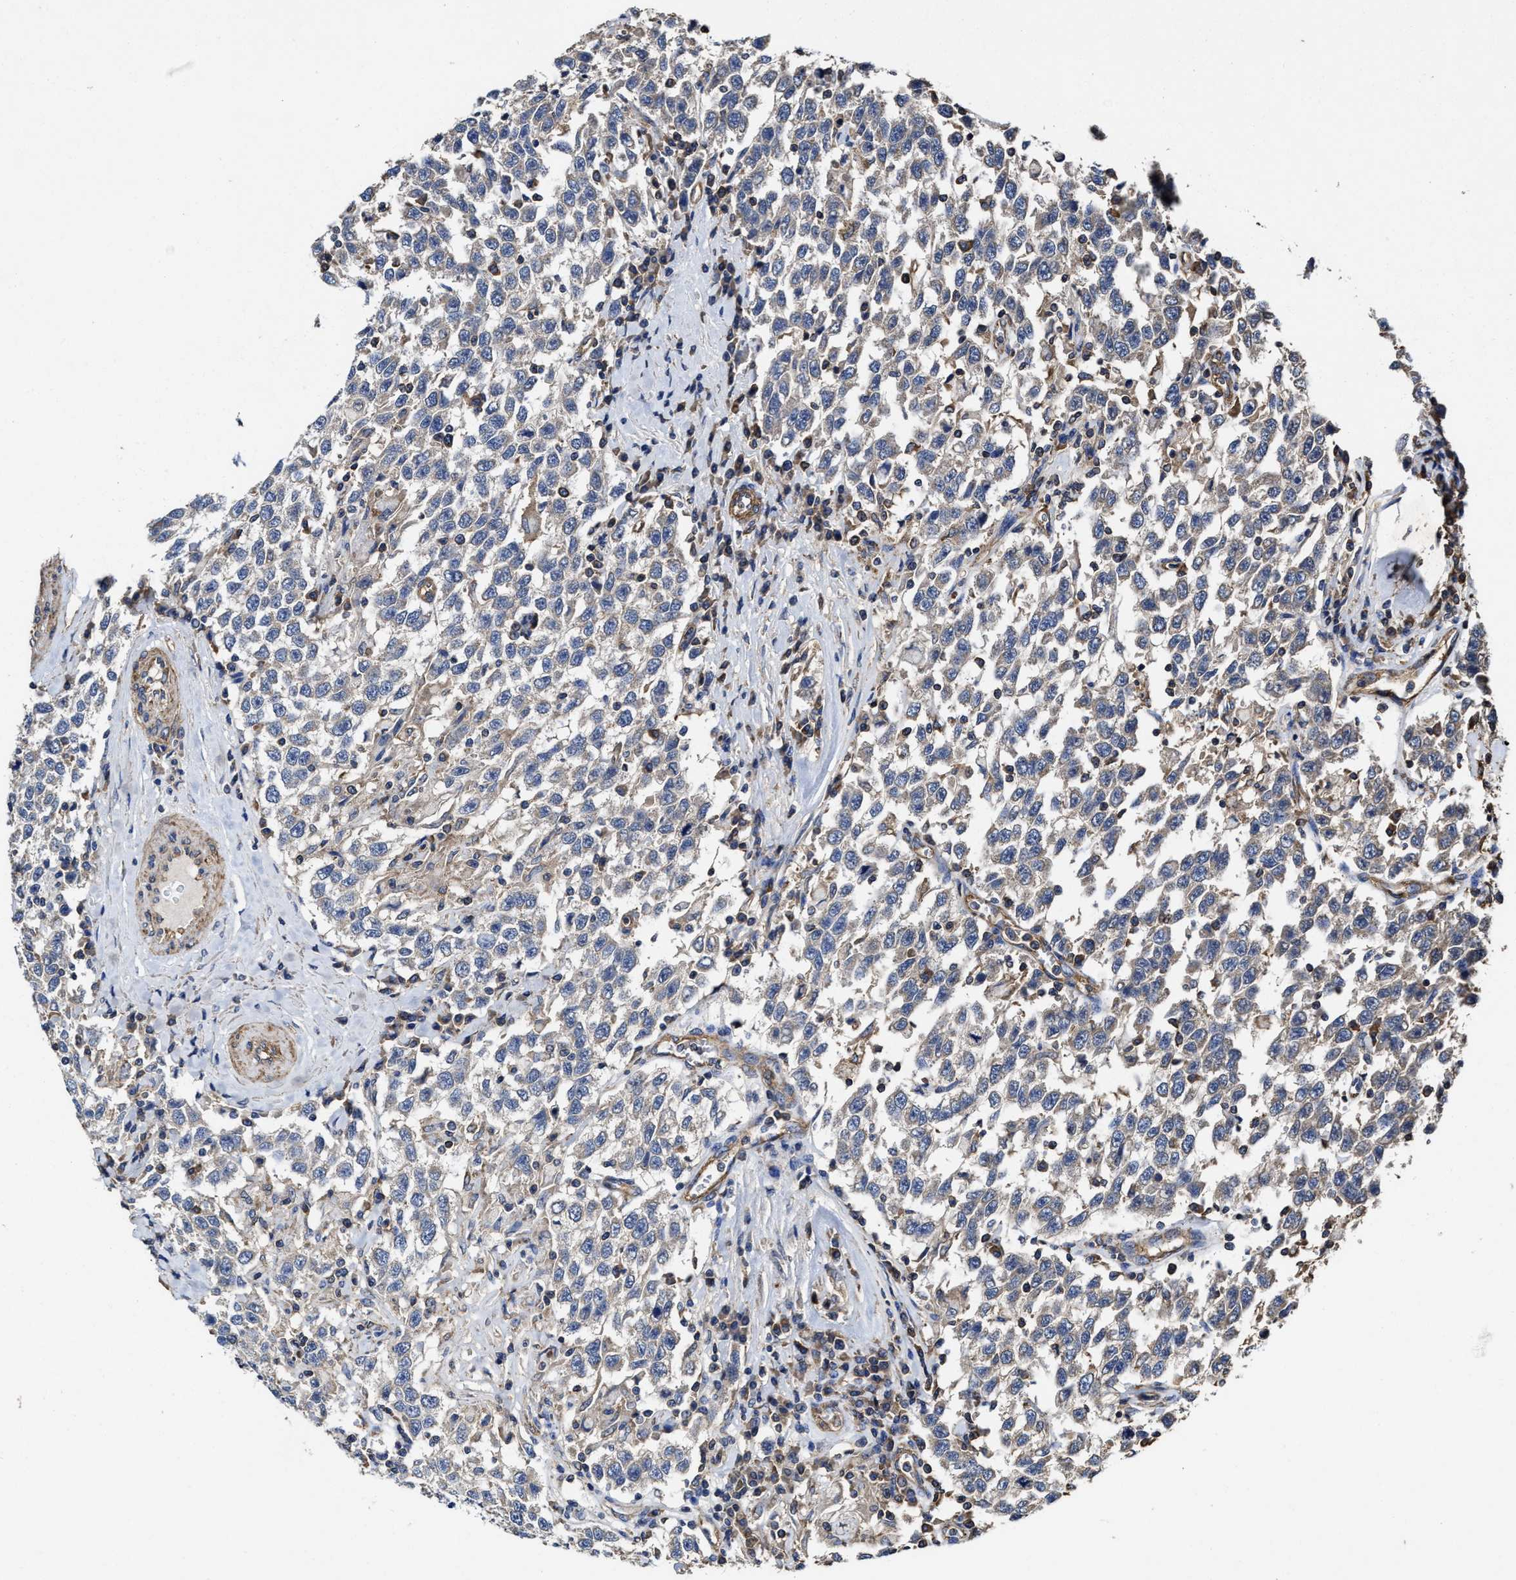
{"staining": {"intensity": "weak", "quantity": "25%-75%", "location": "cytoplasmic/membranous"}, "tissue": "testis cancer", "cell_type": "Tumor cells", "image_type": "cancer", "snomed": [{"axis": "morphology", "description": "Seminoma, NOS"}, {"axis": "topography", "description": "Testis"}], "caption": "Immunohistochemical staining of testis cancer demonstrates weak cytoplasmic/membranous protein expression in about 25%-75% of tumor cells.", "gene": "SFXN4", "patient": {"sex": "male", "age": 41}}